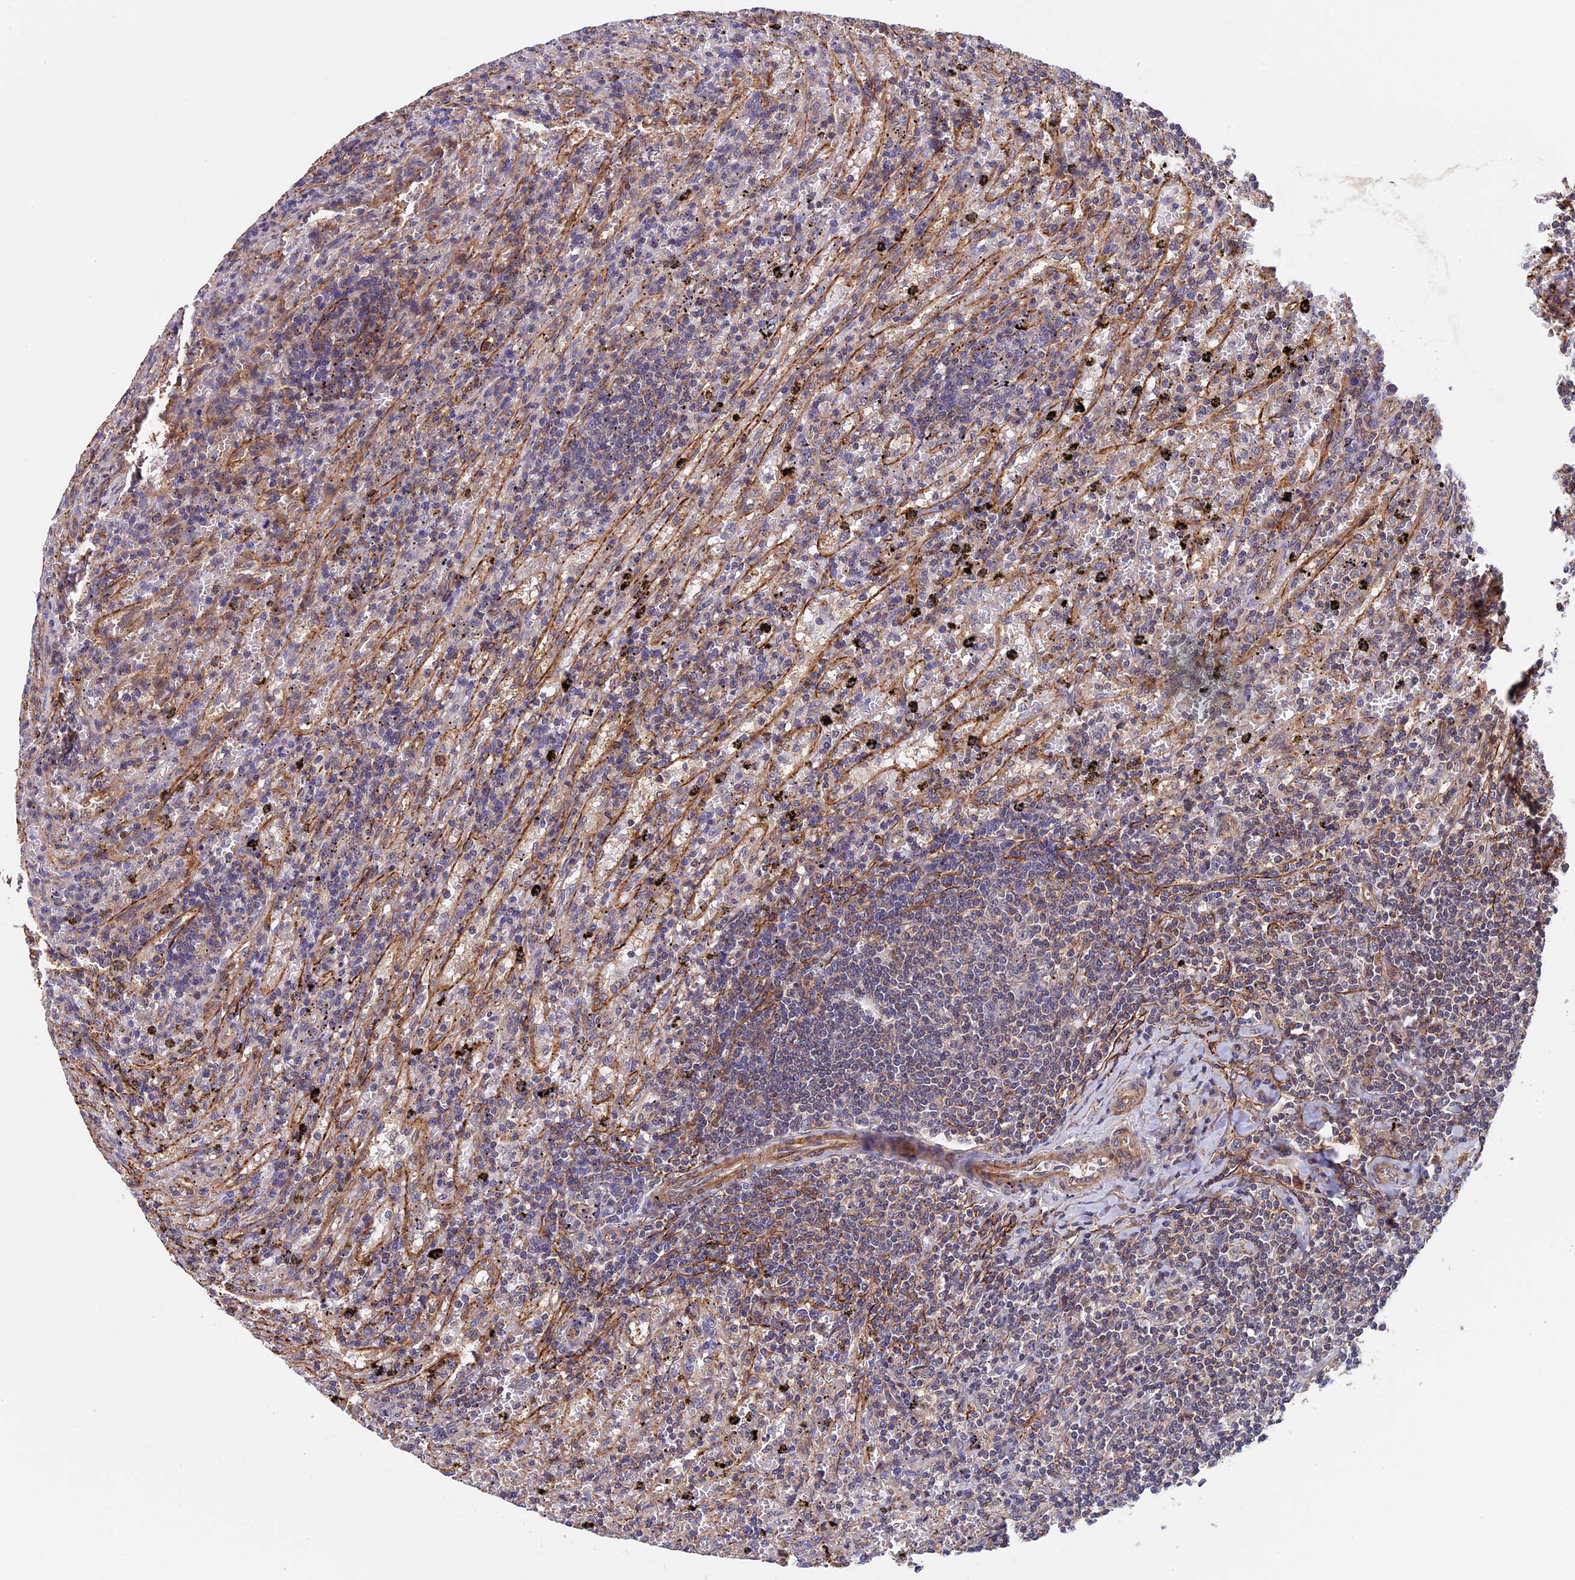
{"staining": {"intensity": "weak", "quantity": "<25%", "location": "cytoplasmic/membranous"}, "tissue": "lymphoma", "cell_type": "Tumor cells", "image_type": "cancer", "snomed": [{"axis": "morphology", "description": "Malignant lymphoma, non-Hodgkin's type, Low grade"}, {"axis": "topography", "description": "Spleen"}], "caption": "This is an IHC photomicrograph of human low-grade malignant lymphoma, non-Hodgkin's type. There is no staining in tumor cells.", "gene": "SLC9A5", "patient": {"sex": "male", "age": 76}}